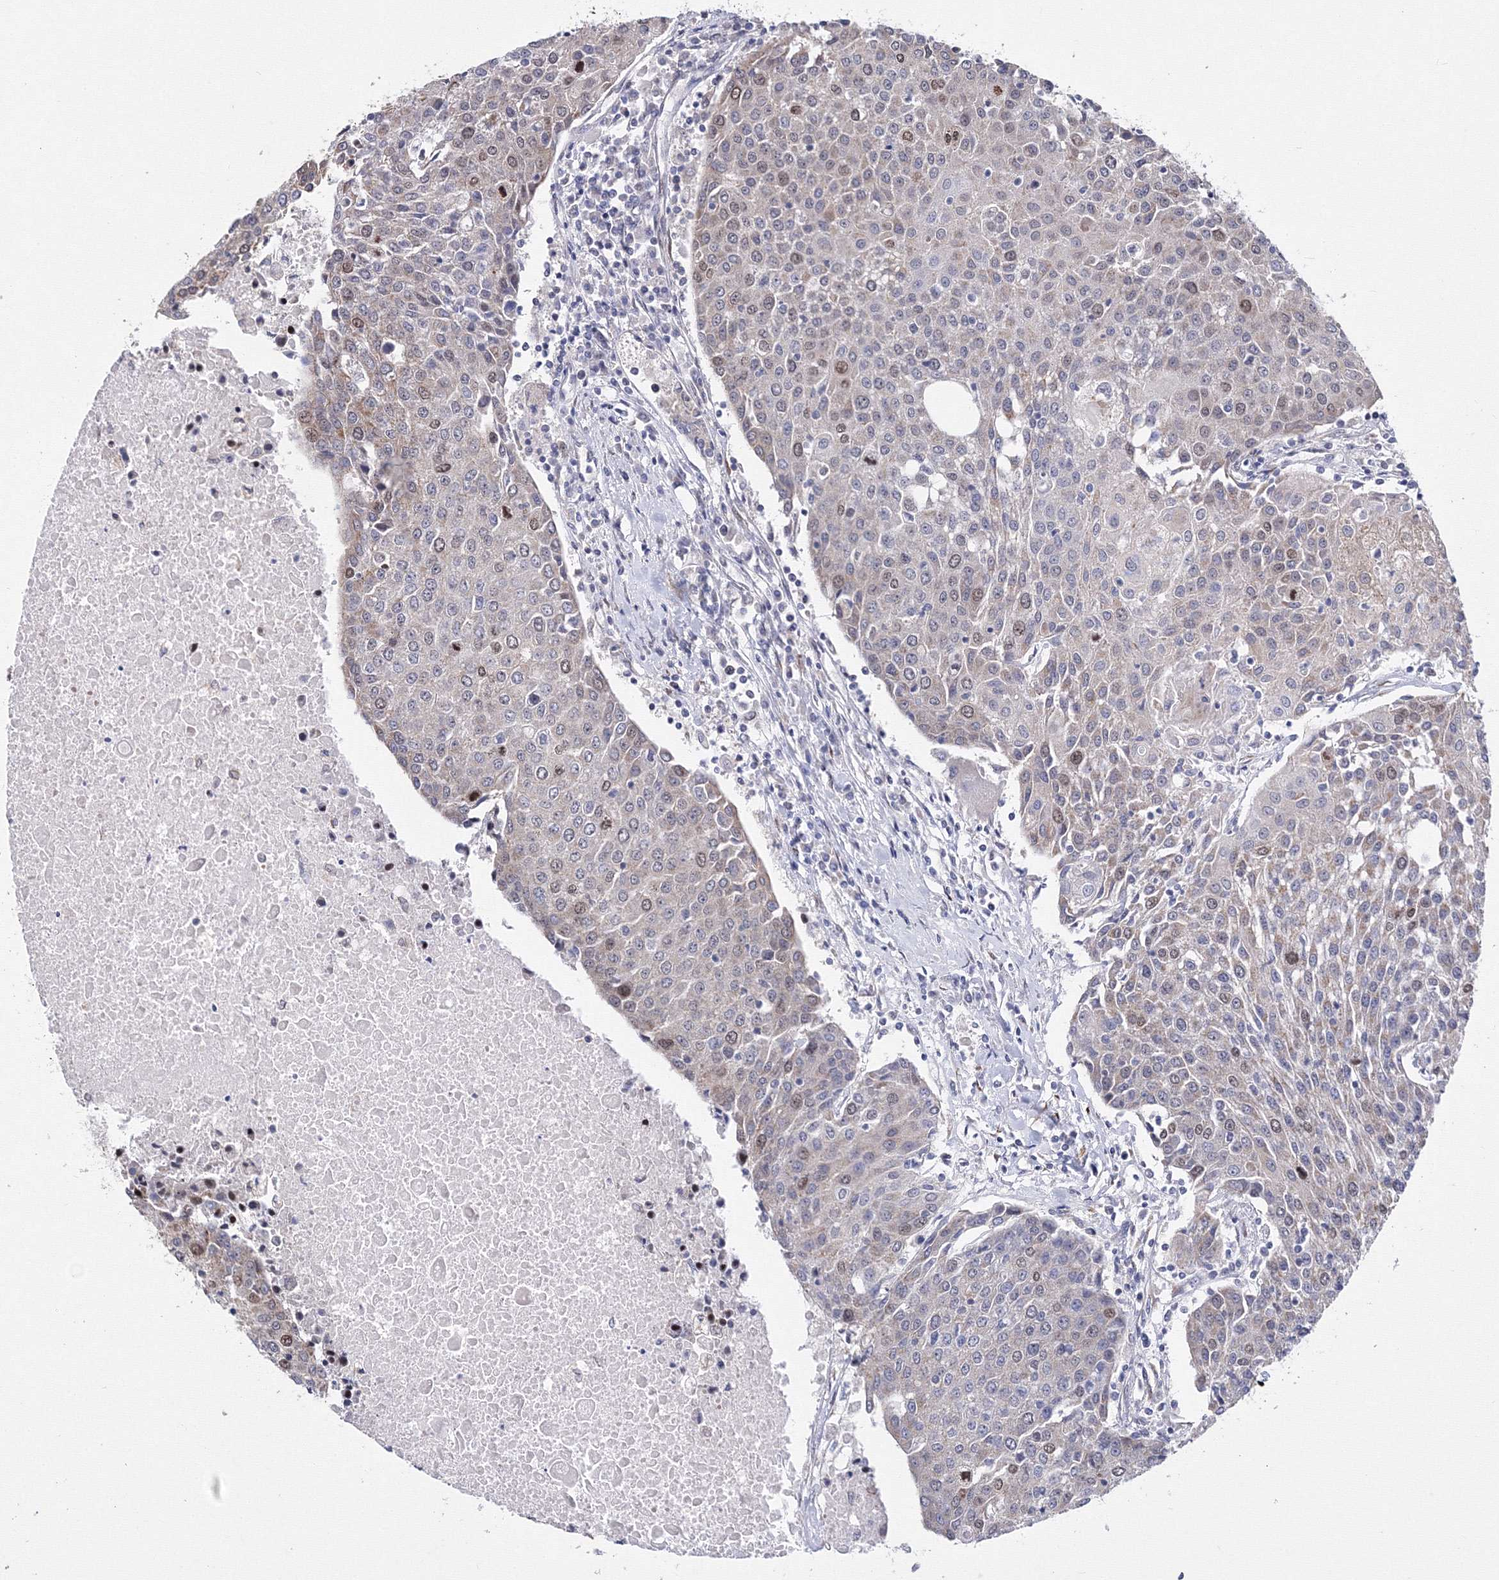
{"staining": {"intensity": "moderate", "quantity": "<25%", "location": "nuclear"}, "tissue": "urothelial cancer", "cell_type": "Tumor cells", "image_type": "cancer", "snomed": [{"axis": "morphology", "description": "Urothelial carcinoma, High grade"}, {"axis": "topography", "description": "Urinary bladder"}], "caption": "This image reveals immunohistochemistry staining of human urothelial carcinoma (high-grade), with low moderate nuclear staining in about <25% of tumor cells.", "gene": "GPN1", "patient": {"sex": "female", "age": 85}}